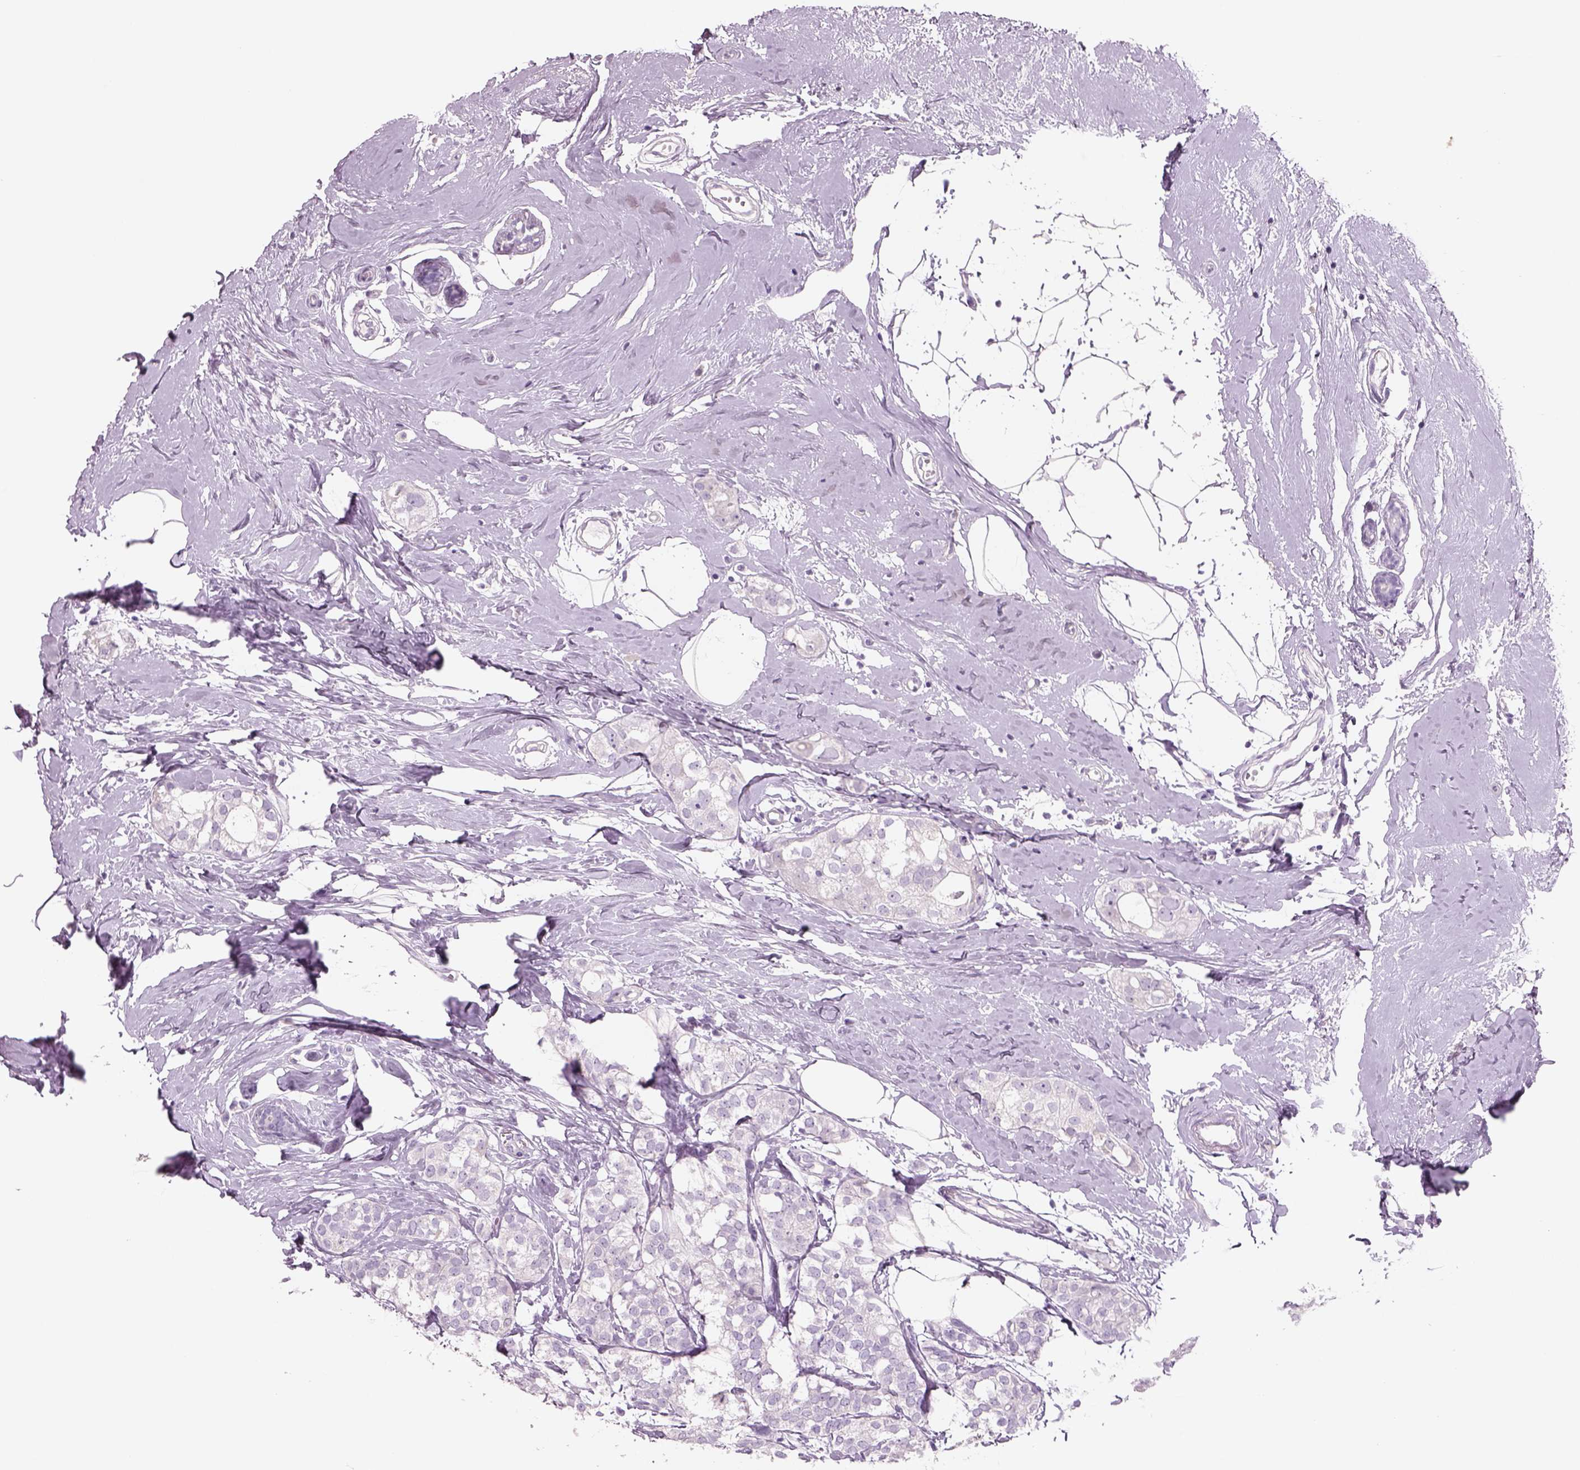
{"staining": {"intensity": "negative", "quantity": "none", "location": "none"}, "tissue": "breast cancer", "cell_type": "Tumor cells", "image_type": "cancer", "snomed": [{"axis": "morphology", "description": "Duct carcinoma"}, {"axis": "topography", "description": "Breast"}], "caption": "The micrograph displays no staining of tumor cells in breast infiltrating ductal carcinoma. (Immunohistochemistry (ihc), brightfield microscopy, high magnification).", "gene": "RHO", "patient": {"sex": "female", "age": 40}}